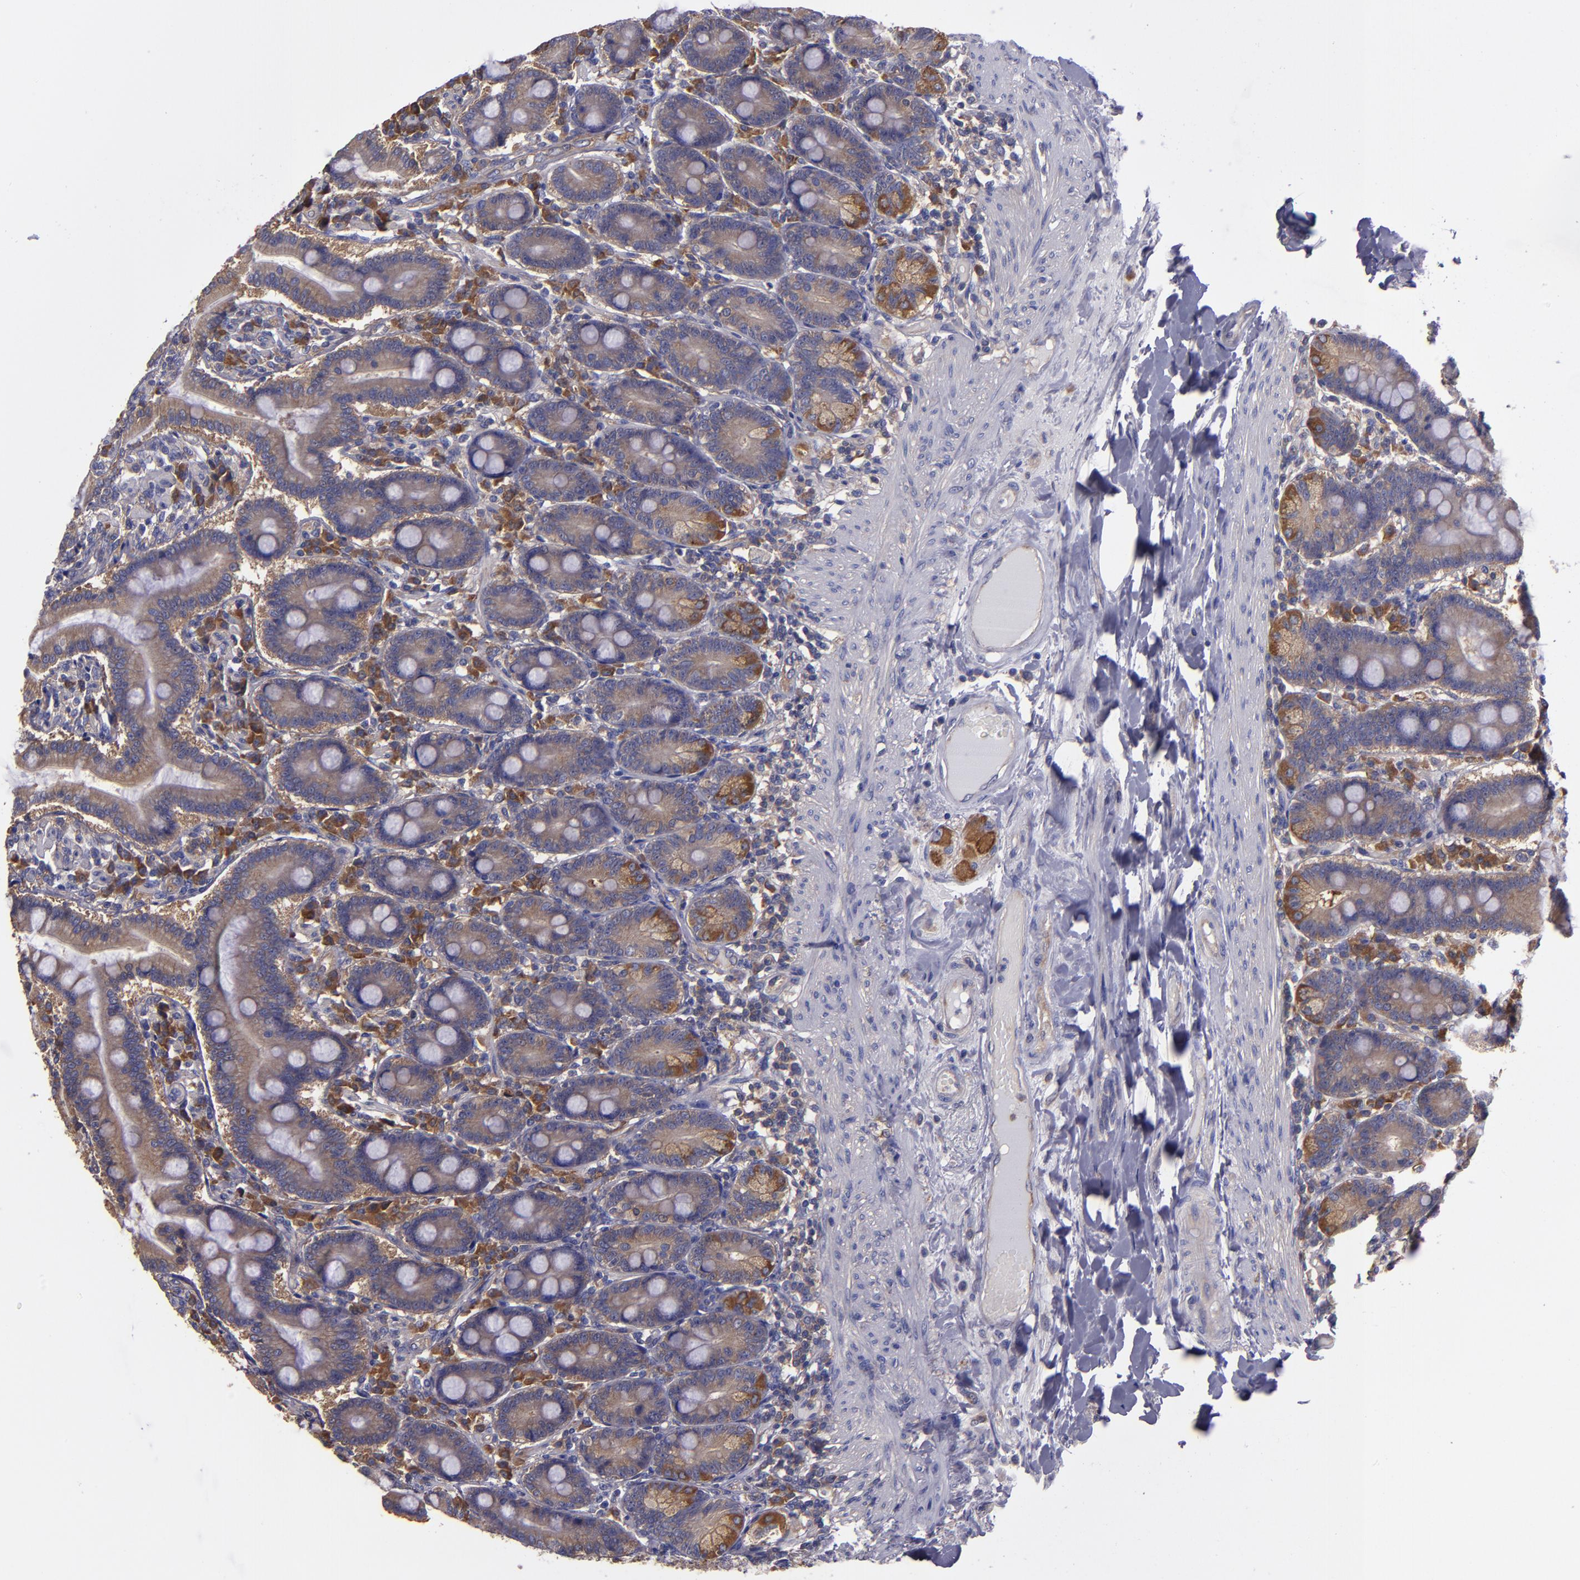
{"staining": {"intensity": "weak", "quantity": ">75%", "location": "cytoplasmic/membranous"}, "tissue": "duodenum", "cell_type": "Glandular cells", "image_type": "normal", "snomed": [{"axis": "morphology", "description": "Normal tissue, NOS"}, {"axis": "topography", "description": "Duodenum"}], "caption": "Immunohistochemical staining of normal human duodenum reveals low levels of weak cytoplasmic/membranous staining in approximately >75% of glandular cells. Using DAB (brown) and hematoxylin (blue) stains, captured at high magnification using brightfield microscopy.", "gene": "CARS1", "patient": {"sex": "female", "age": 64}}